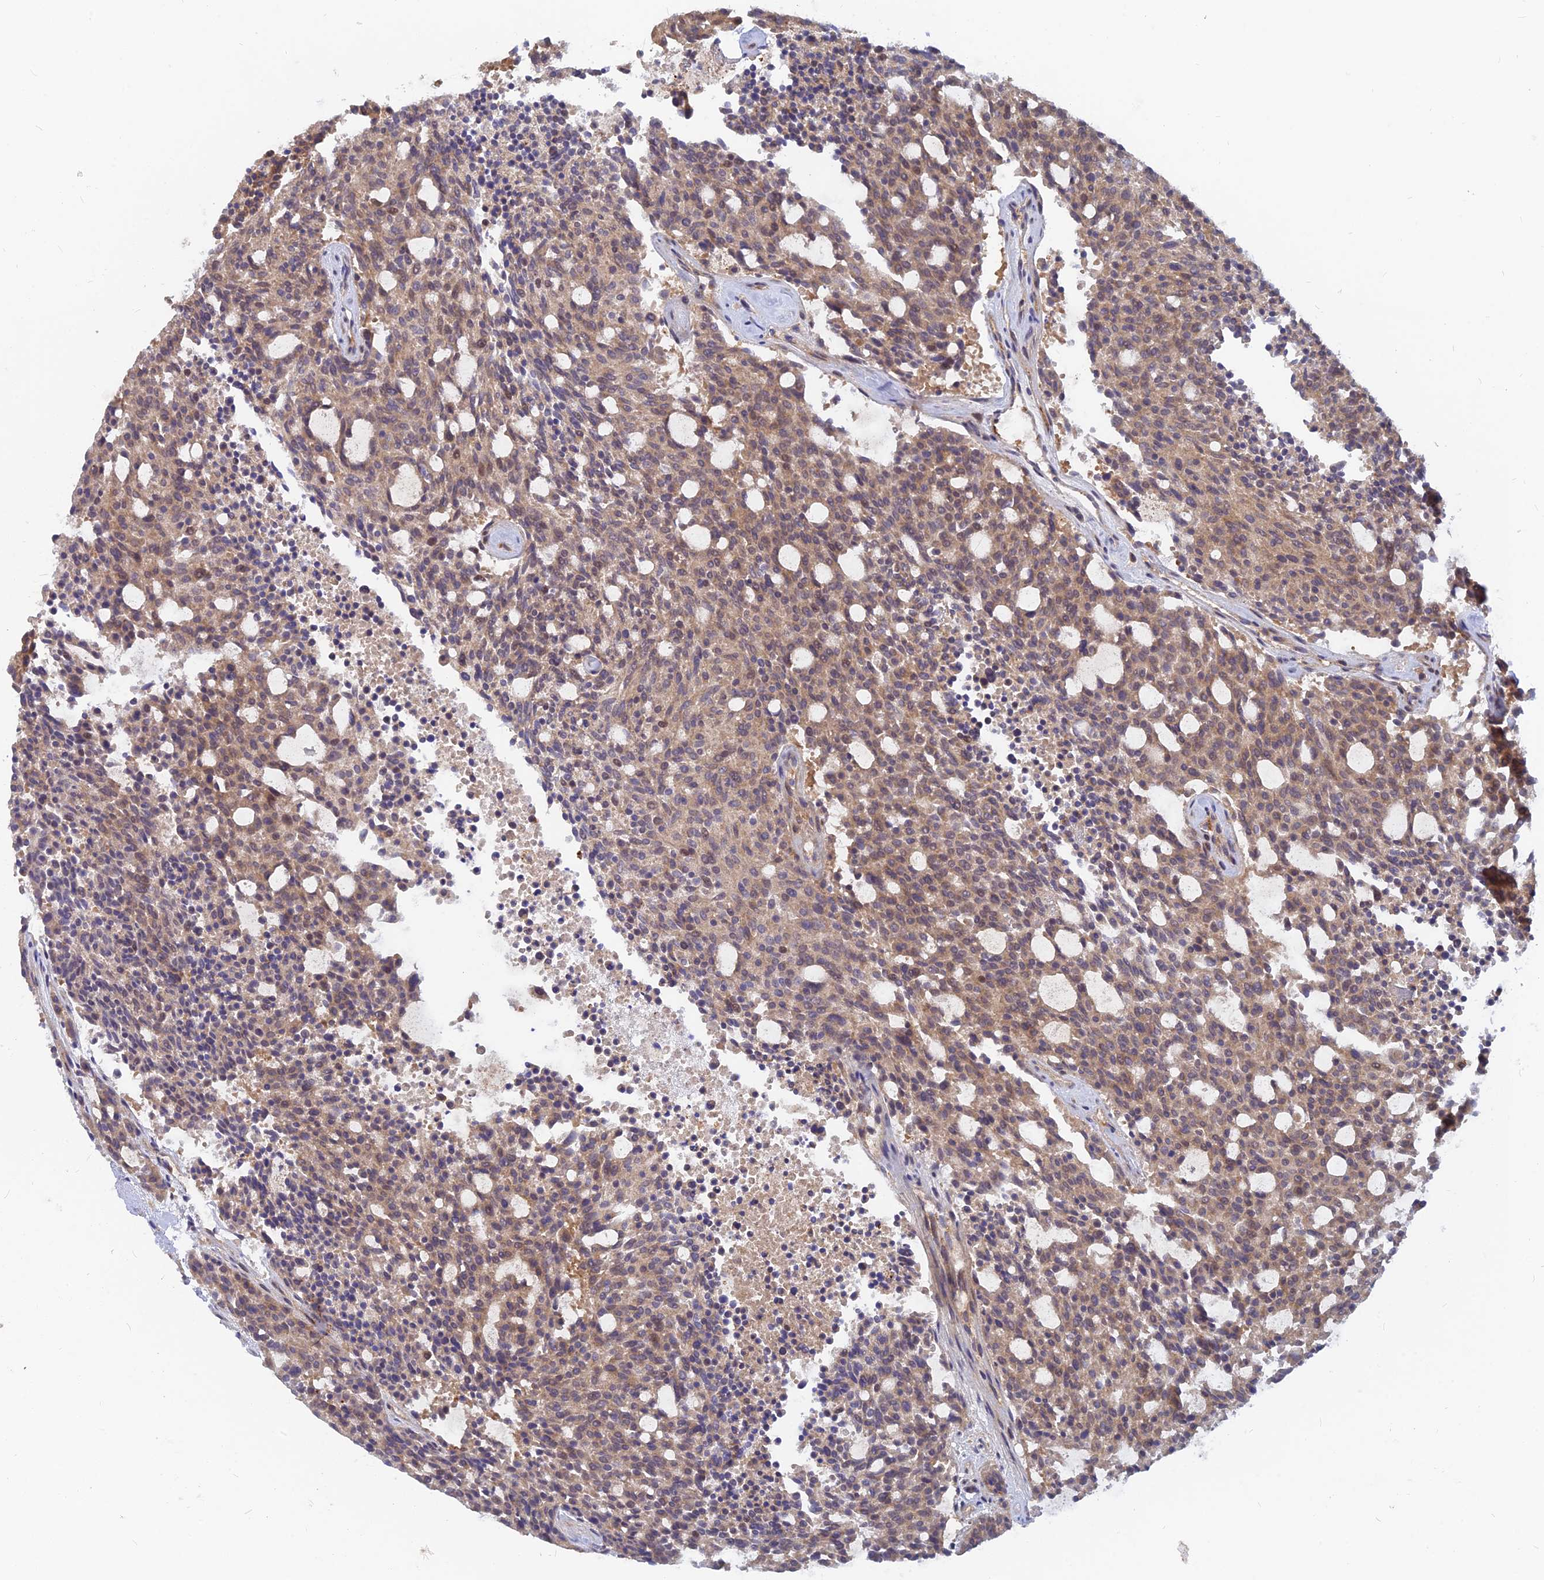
{"staining": {"intensity": "weak", "quantity": ">75%", "location": "cytoplasmic/membranous"}, "tissue": "carcinoid", "cell_type": "Tumor cells", "image_type": "cancer", "snomed": [{"axis": "morphology", "description": "Carcinoid, malignant, NOS"}, {"axis": "topography", "description": "Pancreas"}], "caption": "The histopathology image displays a brown stain indicating the presence of a protein in the cytoplasmic/membranous of tumor cells in carcinoid. (DAB (3,3'-diaminobenzidine) IHC with brightfield microscopy, high magnification).", "gene": "ARL2BP", "patient": {"sex": "female", "age": 54}}